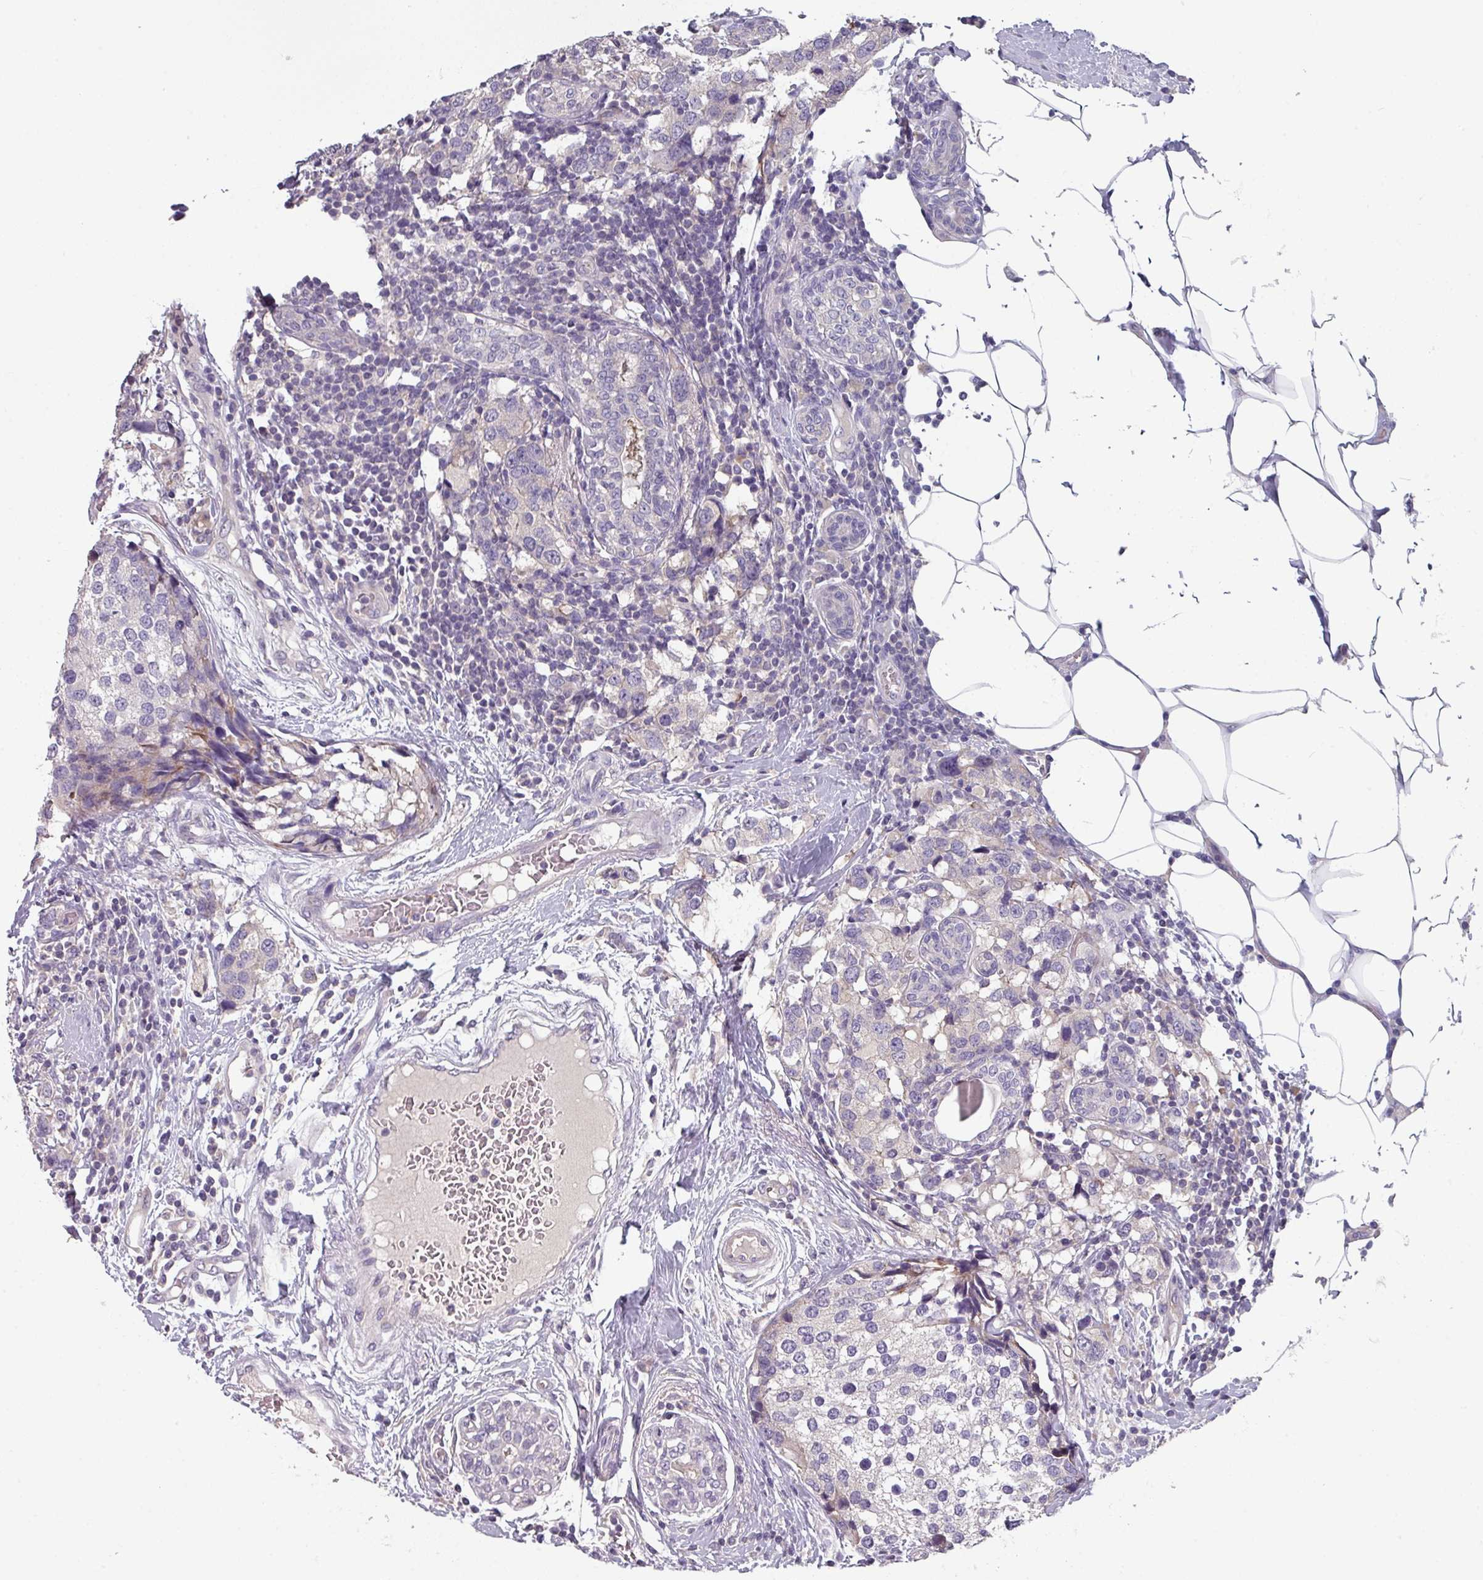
{"staining": {"intensity": "negative", "quantity": "none", "location": "none"}, "tissue": "breast cancer", "cell_type": "Tumor cells", "image_type": "cancer", "snomed": [{"axis": "morphology", "description": "Lobular carcinoma"}, {"axis": "topography", "description": "Breast"}], "caption": "Immunohistochemistry (IHC) histopathology image of lobular carcinoma (breast) stained for a protein (brown), which displays no expression in tumor cells.", "gene": "PRAMEF8", "patient": {"sex": "female", "age": 59}}